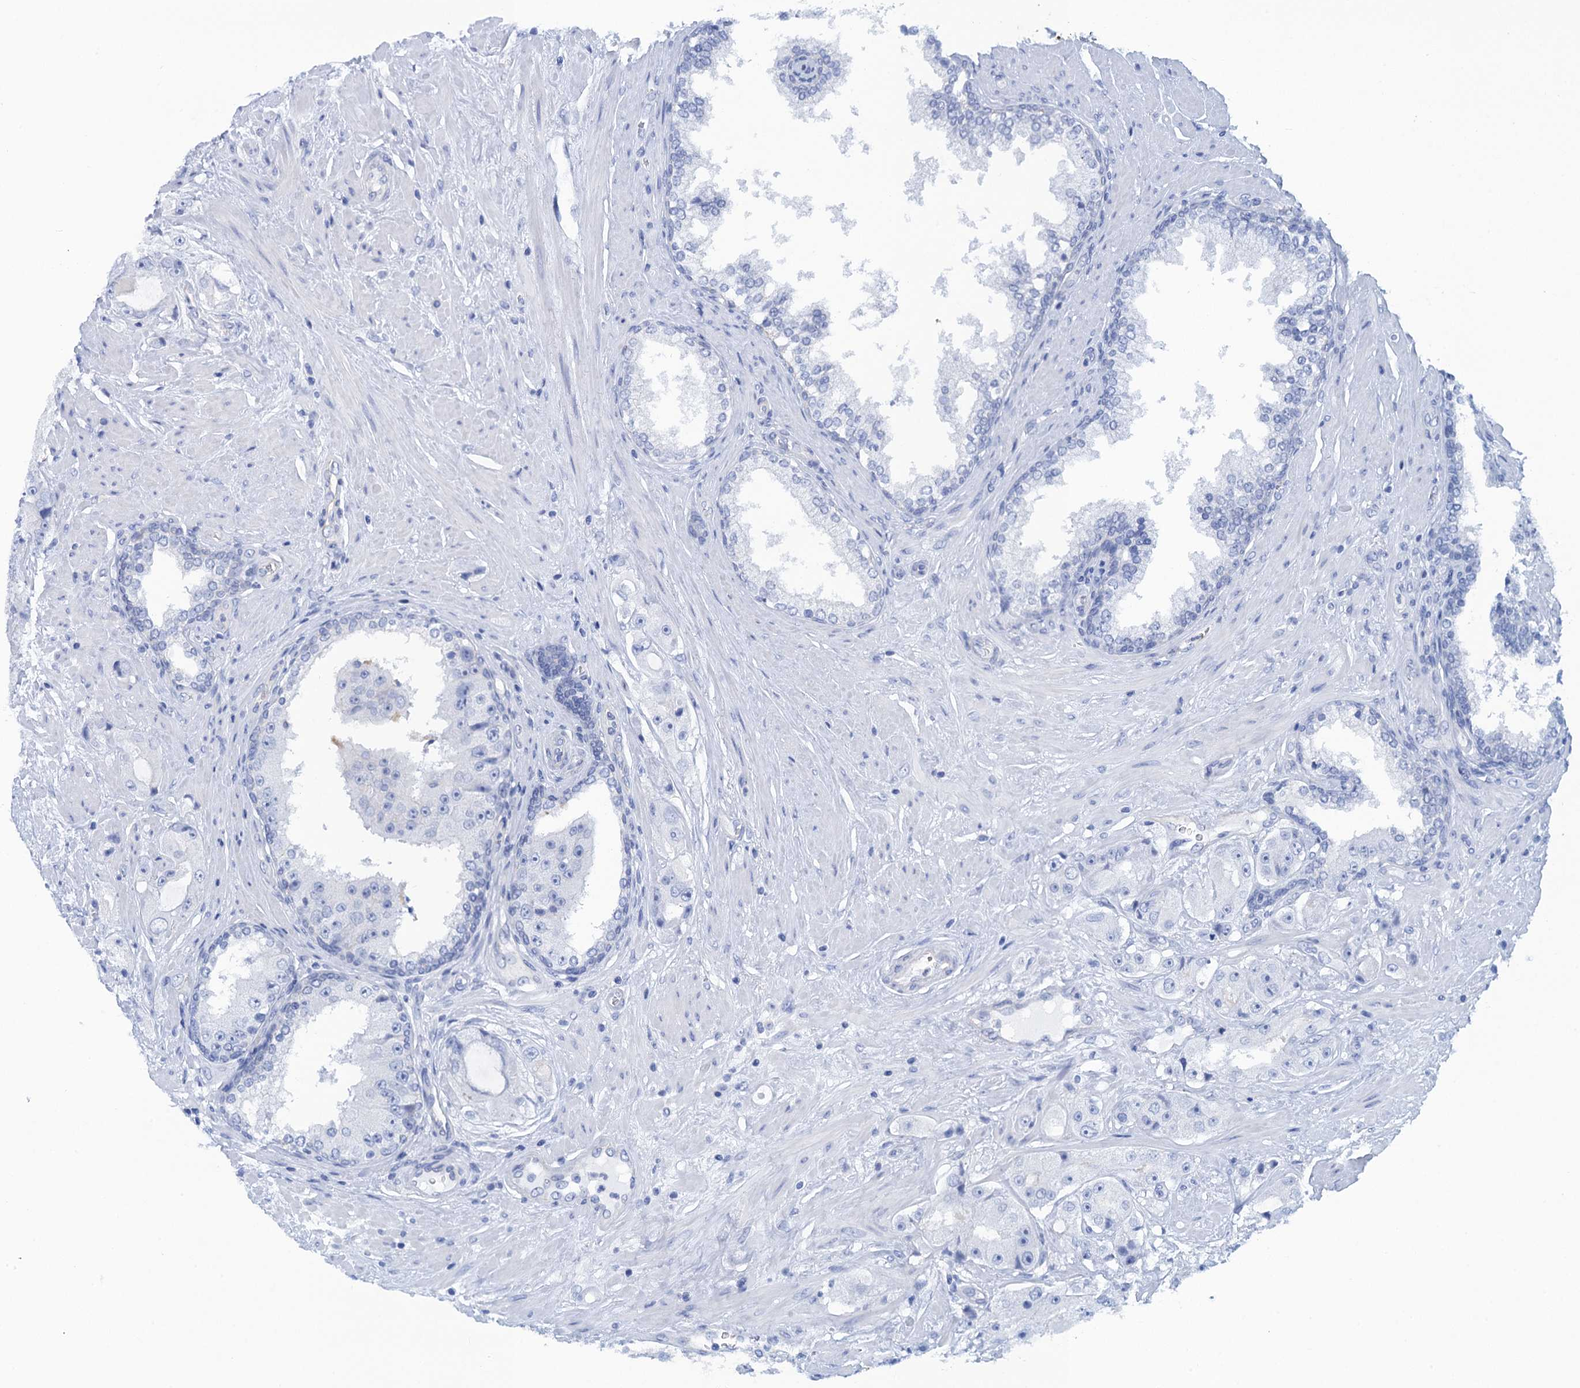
{"staining": {"intensity": "negative", "quantity": "none", "location": "none"}, "tissue": "prostate cancer", "cell_type": "Tumor cells", "image_type": "cancer", "snomed": [{"axis": "morphology", "description": "Adenocarcinoma, High grade"}, {"axis": "topography", "description": "Prostate"}], "caption": "Immunohistochemistry (IHC) of prostate adenocarcinoma (high-grade) demonstrates no positivity in tumor cells. (DAB (3,3'-diaminobenzidine) immunohistochemistry visualized using brightfield microscopy, high magnification).", "gene": "CALML5", "patient": {"sex": "male", "age": 73}}